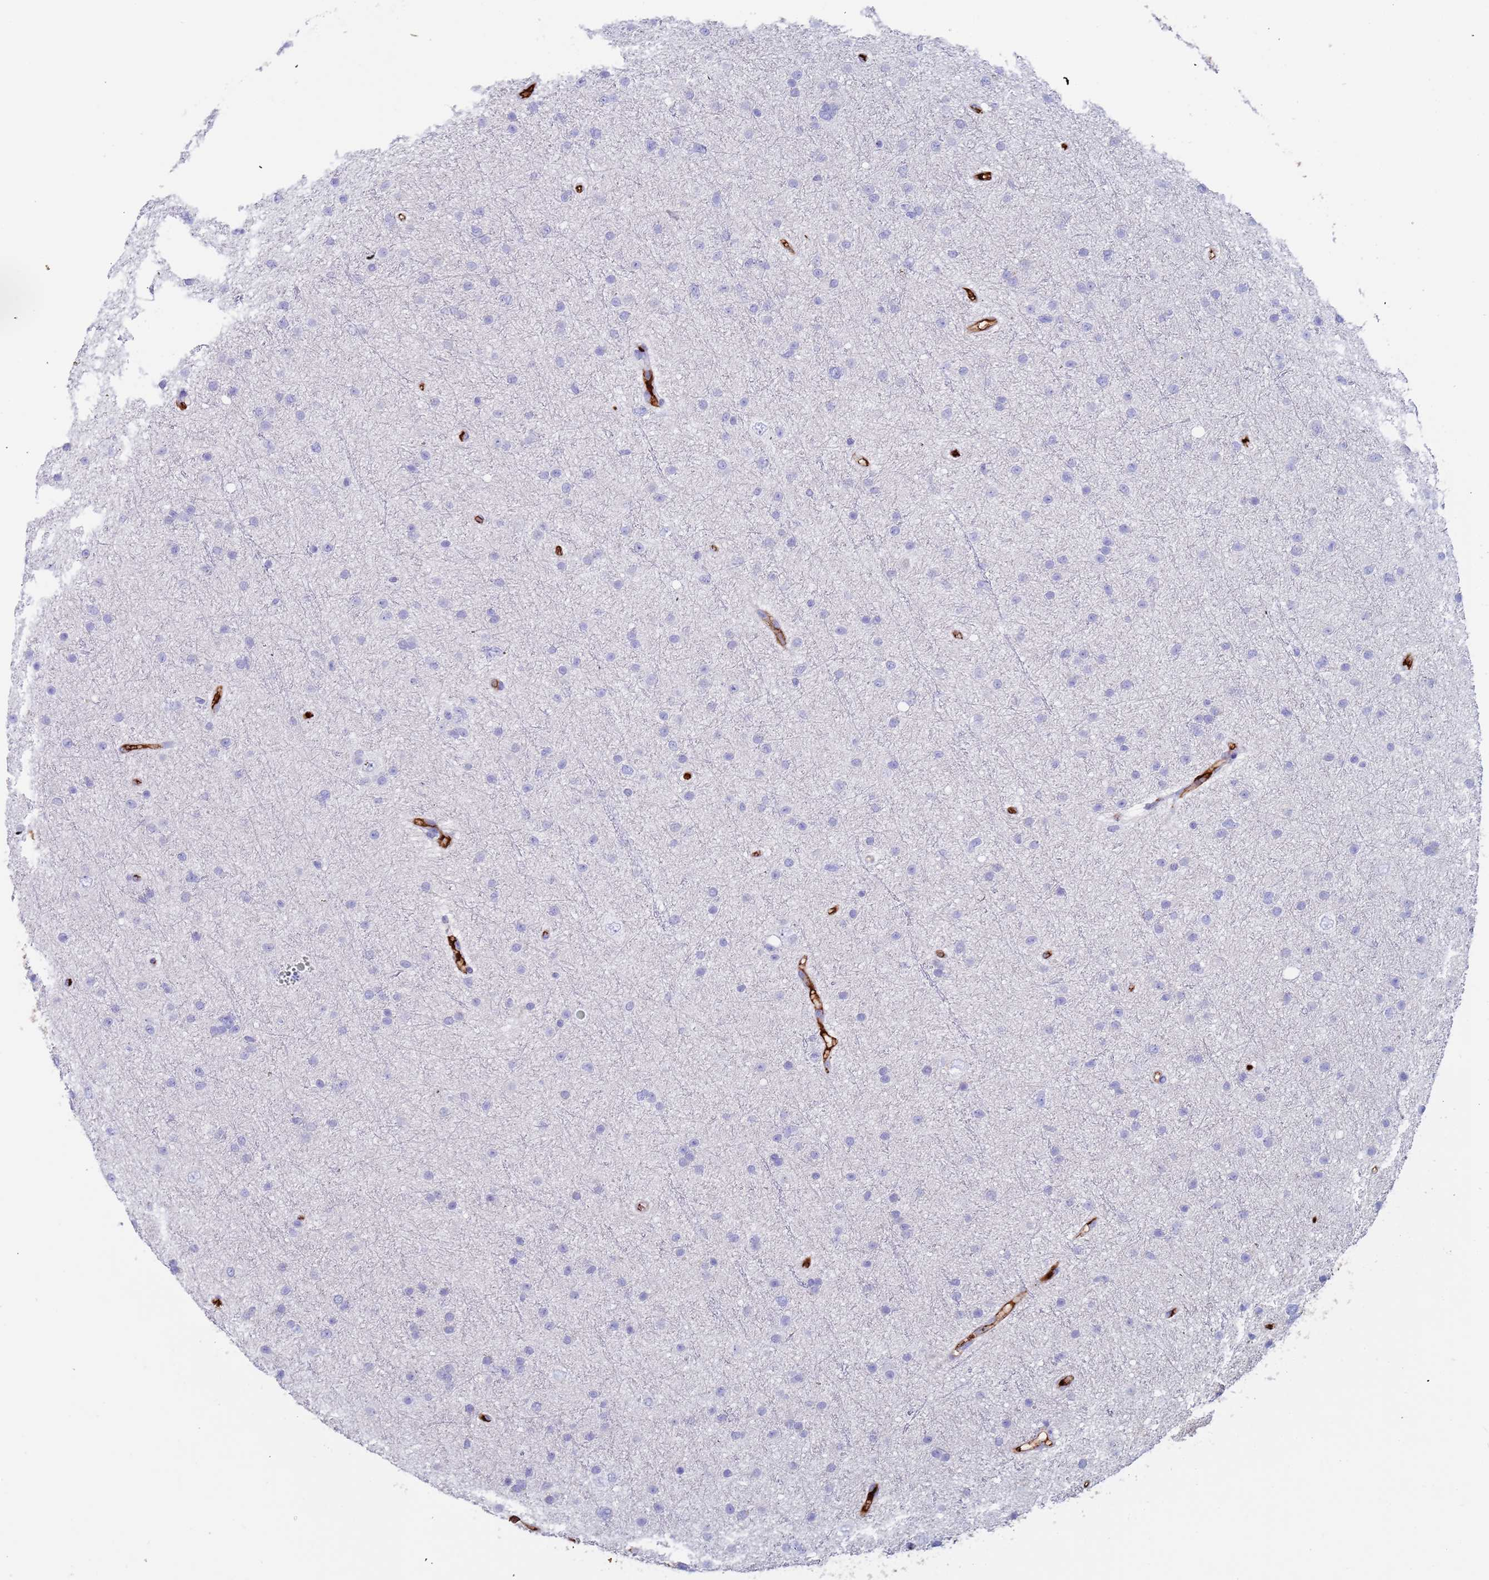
{"staining": {"intensity": "negative", "quantity": "none", "location": "none"}, "tissue": "glioma", "cell_type": "Tumor cells", "image_type": "cancer", "snomed": [{"axis": "morphology", "description": "Glioma, malignant, Low grade"}, {"axis": "topography", "description": "Cerebral cortex"}], "caption": "Tumor cells show no significant positivity in glioma.", "gene": "CYSLTR2", "patient": {"sex": "female", "age": 39}}